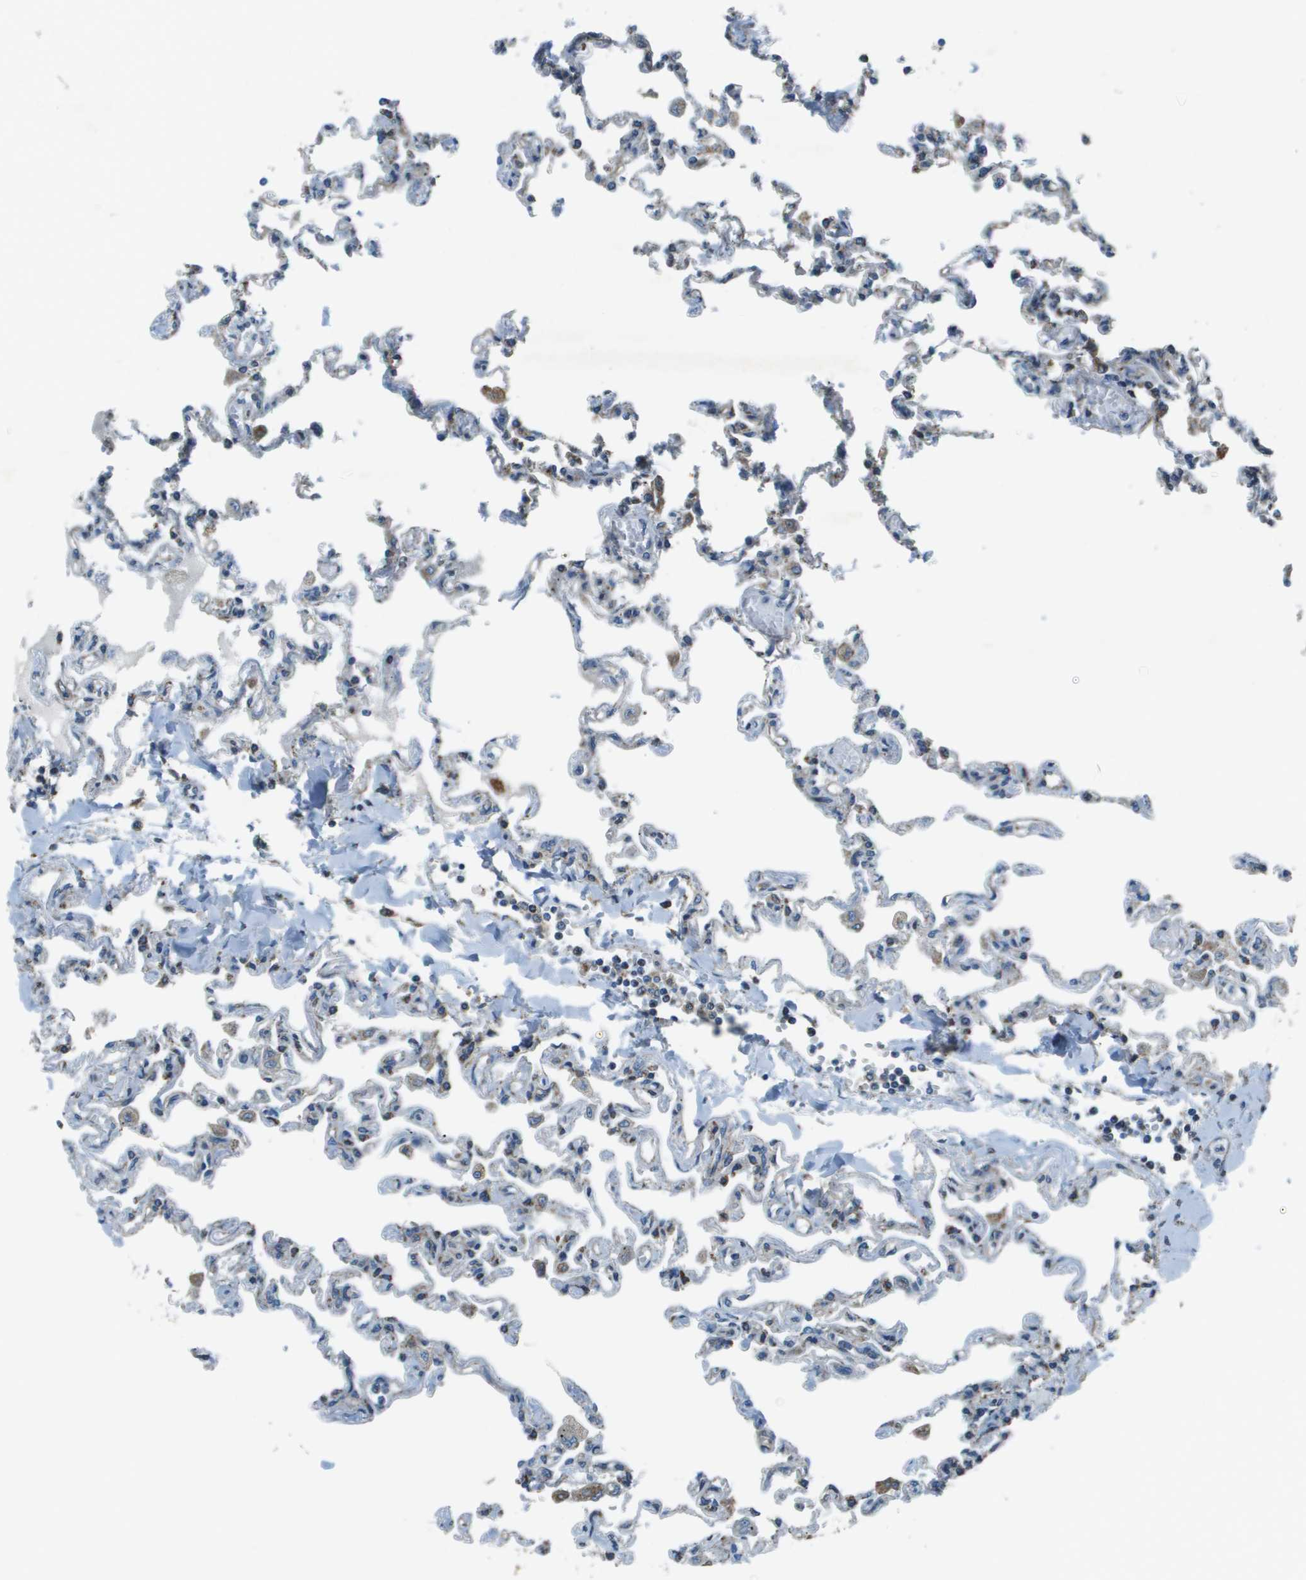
{"staining": {"intensity": "weak", "quantity": "<25%", "location": "cytoplasmic/membranous"}, "tissue": "lung", "cell_type": "Alveolar cells", "image_type": "normal", "snomed": [{"axis": "morphology", "description": "Normal tissue, NOS"}, {"axis": "topography", "description": "Lung"}], "caption": "This is a histopathology image of immunohistochemistry (IHC) staining of benign lung, which shows no positivity in alveolar cells.", "gene": "TMEM51", "patient": {"sex": "male", "age": 21}}